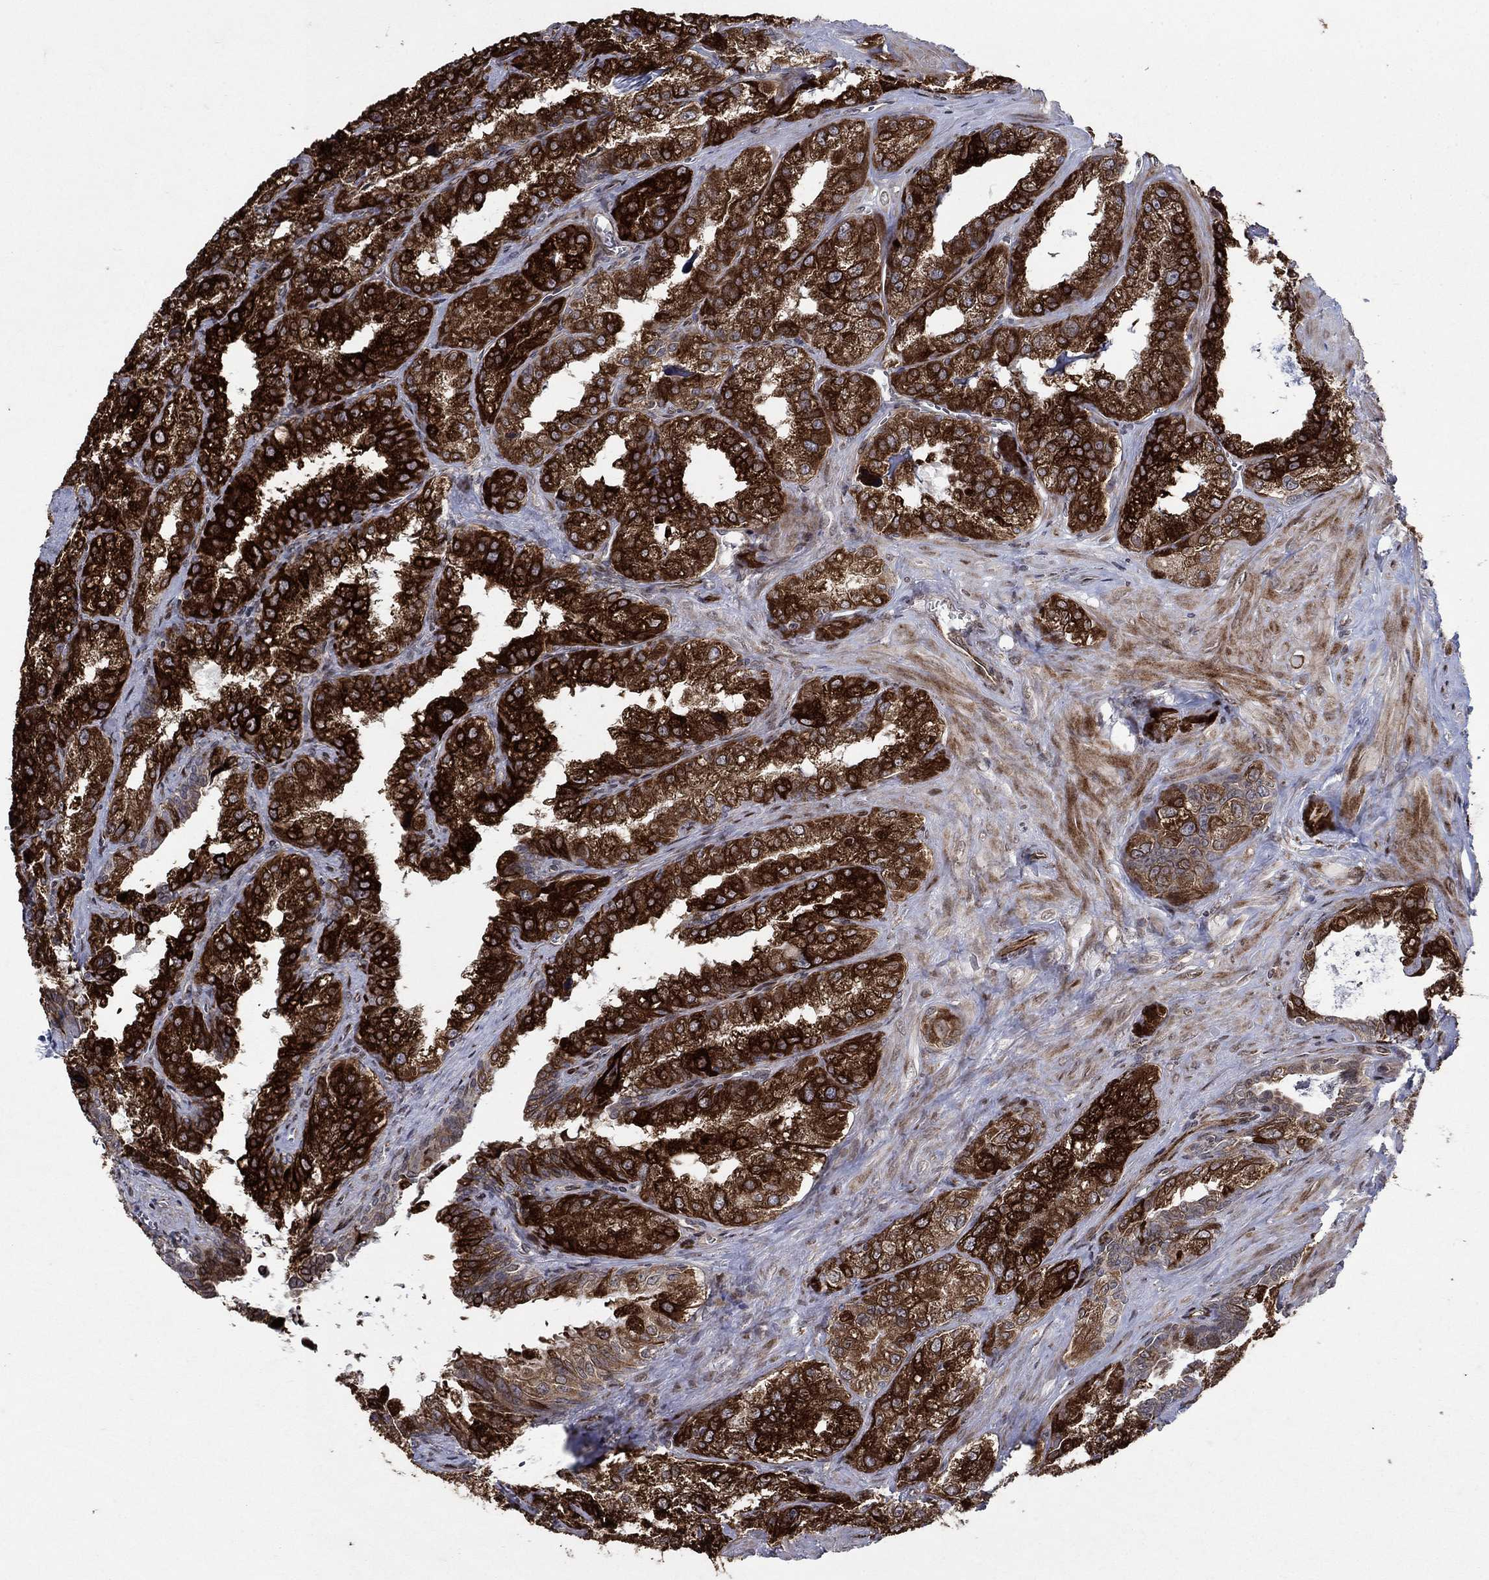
{"staining": {"intensity": "strong", "quantity": ">75%", "location": "cytoplasmic/membranous"}, "tissue": "seminal vesicle", "cell_type": "Glandular cells", "image_type": "normal", "snomed": [{"axis": "morphology", "description": "Normal tissue, NOS"}, {"axis": "topography", "description": "Seminal veicle"}], "caption": "An immunohistochemistry image of normal tissue is shown. Protein staining in brown labels strong cytoplasmic/membranous positivity in seminal vesicle within glandular cells.", "gene": "DHRS7", "patient": {"sex": "male", "age": 57}}